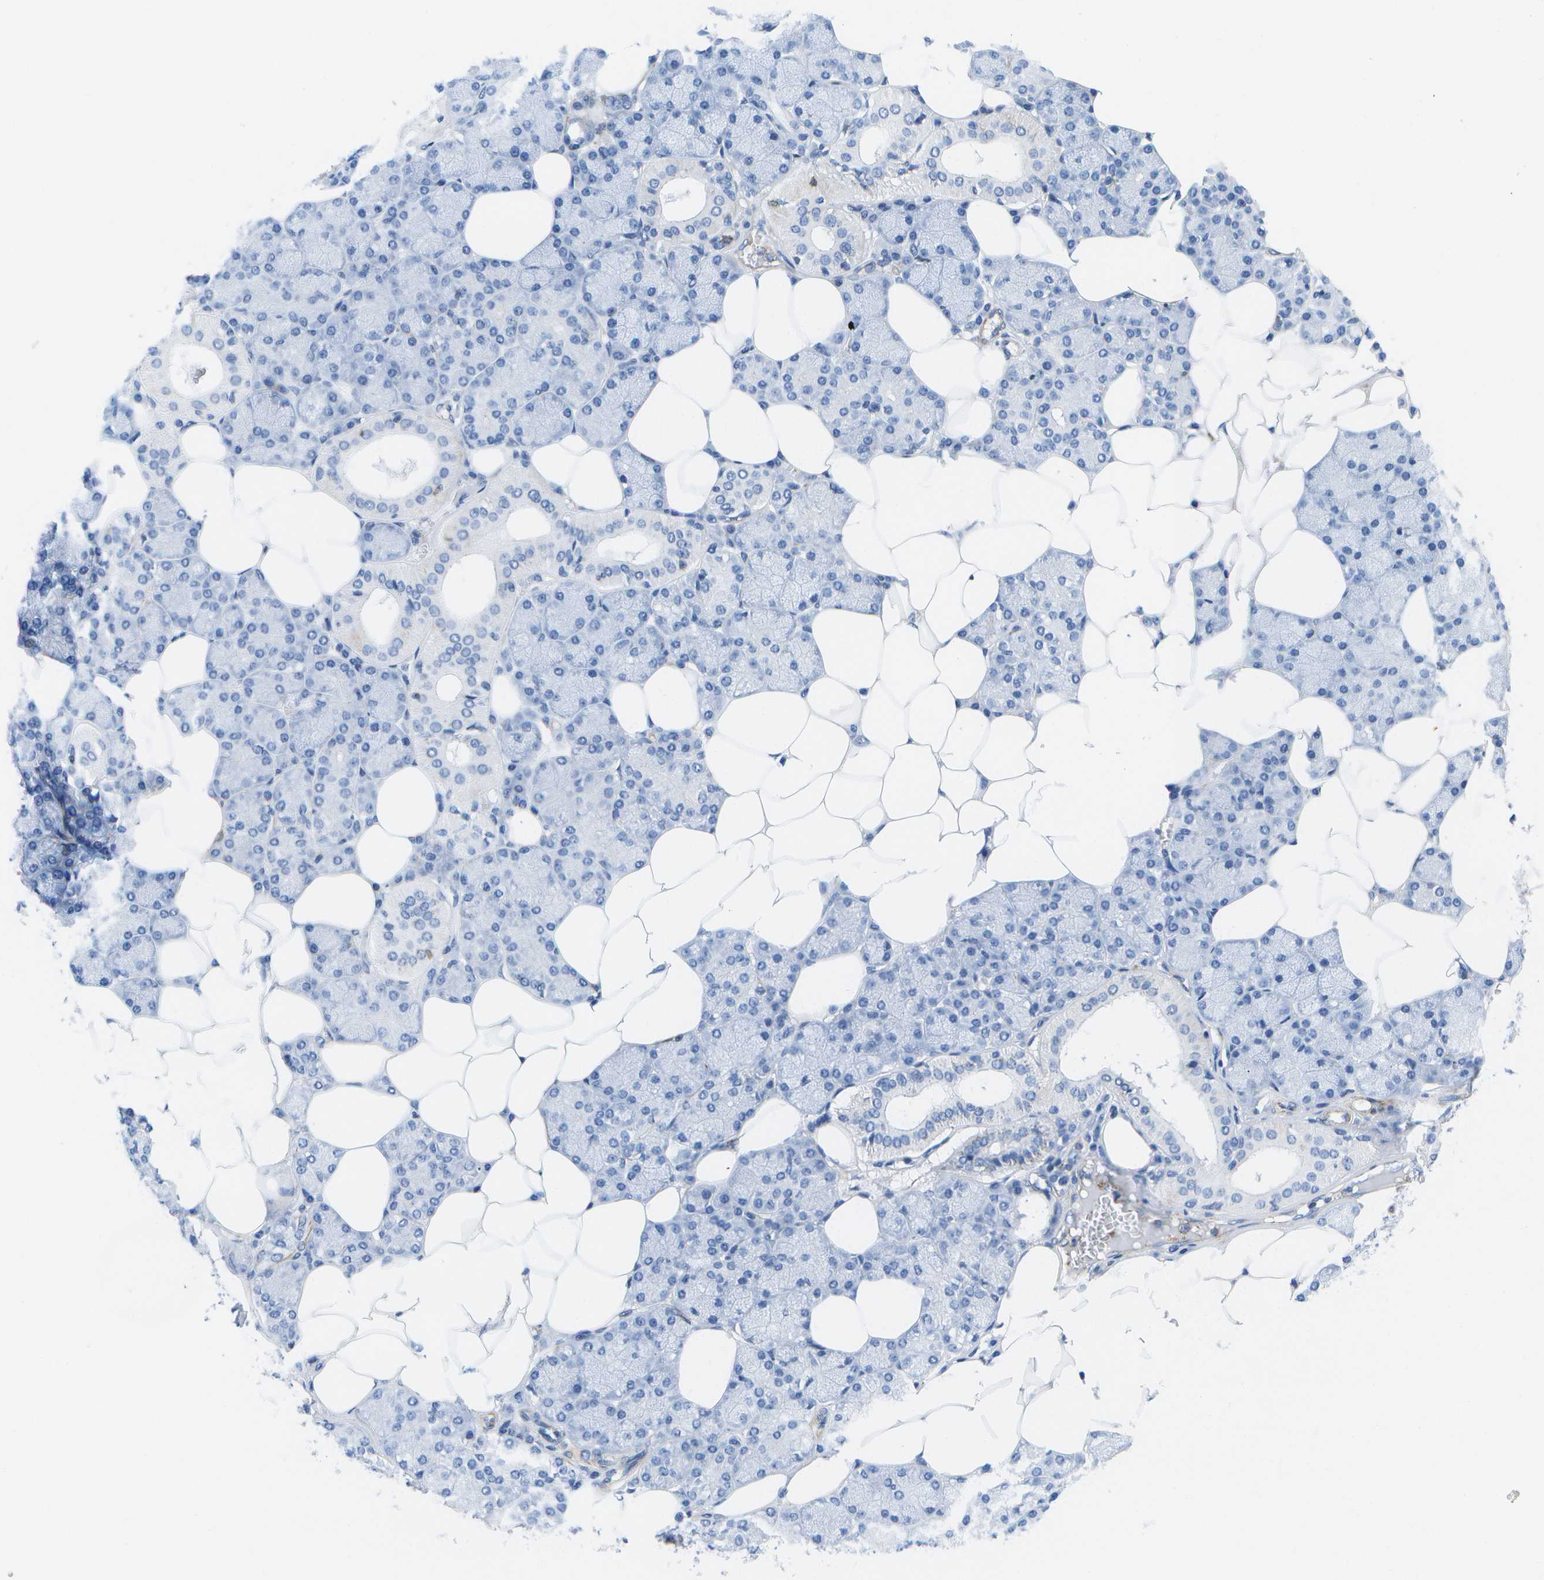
{"staining": {"intensity": "negative", "quantity": "none", "location": "none"}, "tissue": "salivary gland", "cell_type": "Glandular cells", "image_type": "normal", "snomed": [{"axis": "morphology", "description": "Normal tissue, NOS"}, {"axis": "topography", "description": "Salivary gland"}], "caption": "There is no significant expression in glandular cells of salivary gland. (DAB (3,3'-diaminobenzidine) immunohistochemistry visualized using brightfield microscopy, high magnification).", "gene": "ADGRG6", "patient": {"sex": "male", "age": 62}}